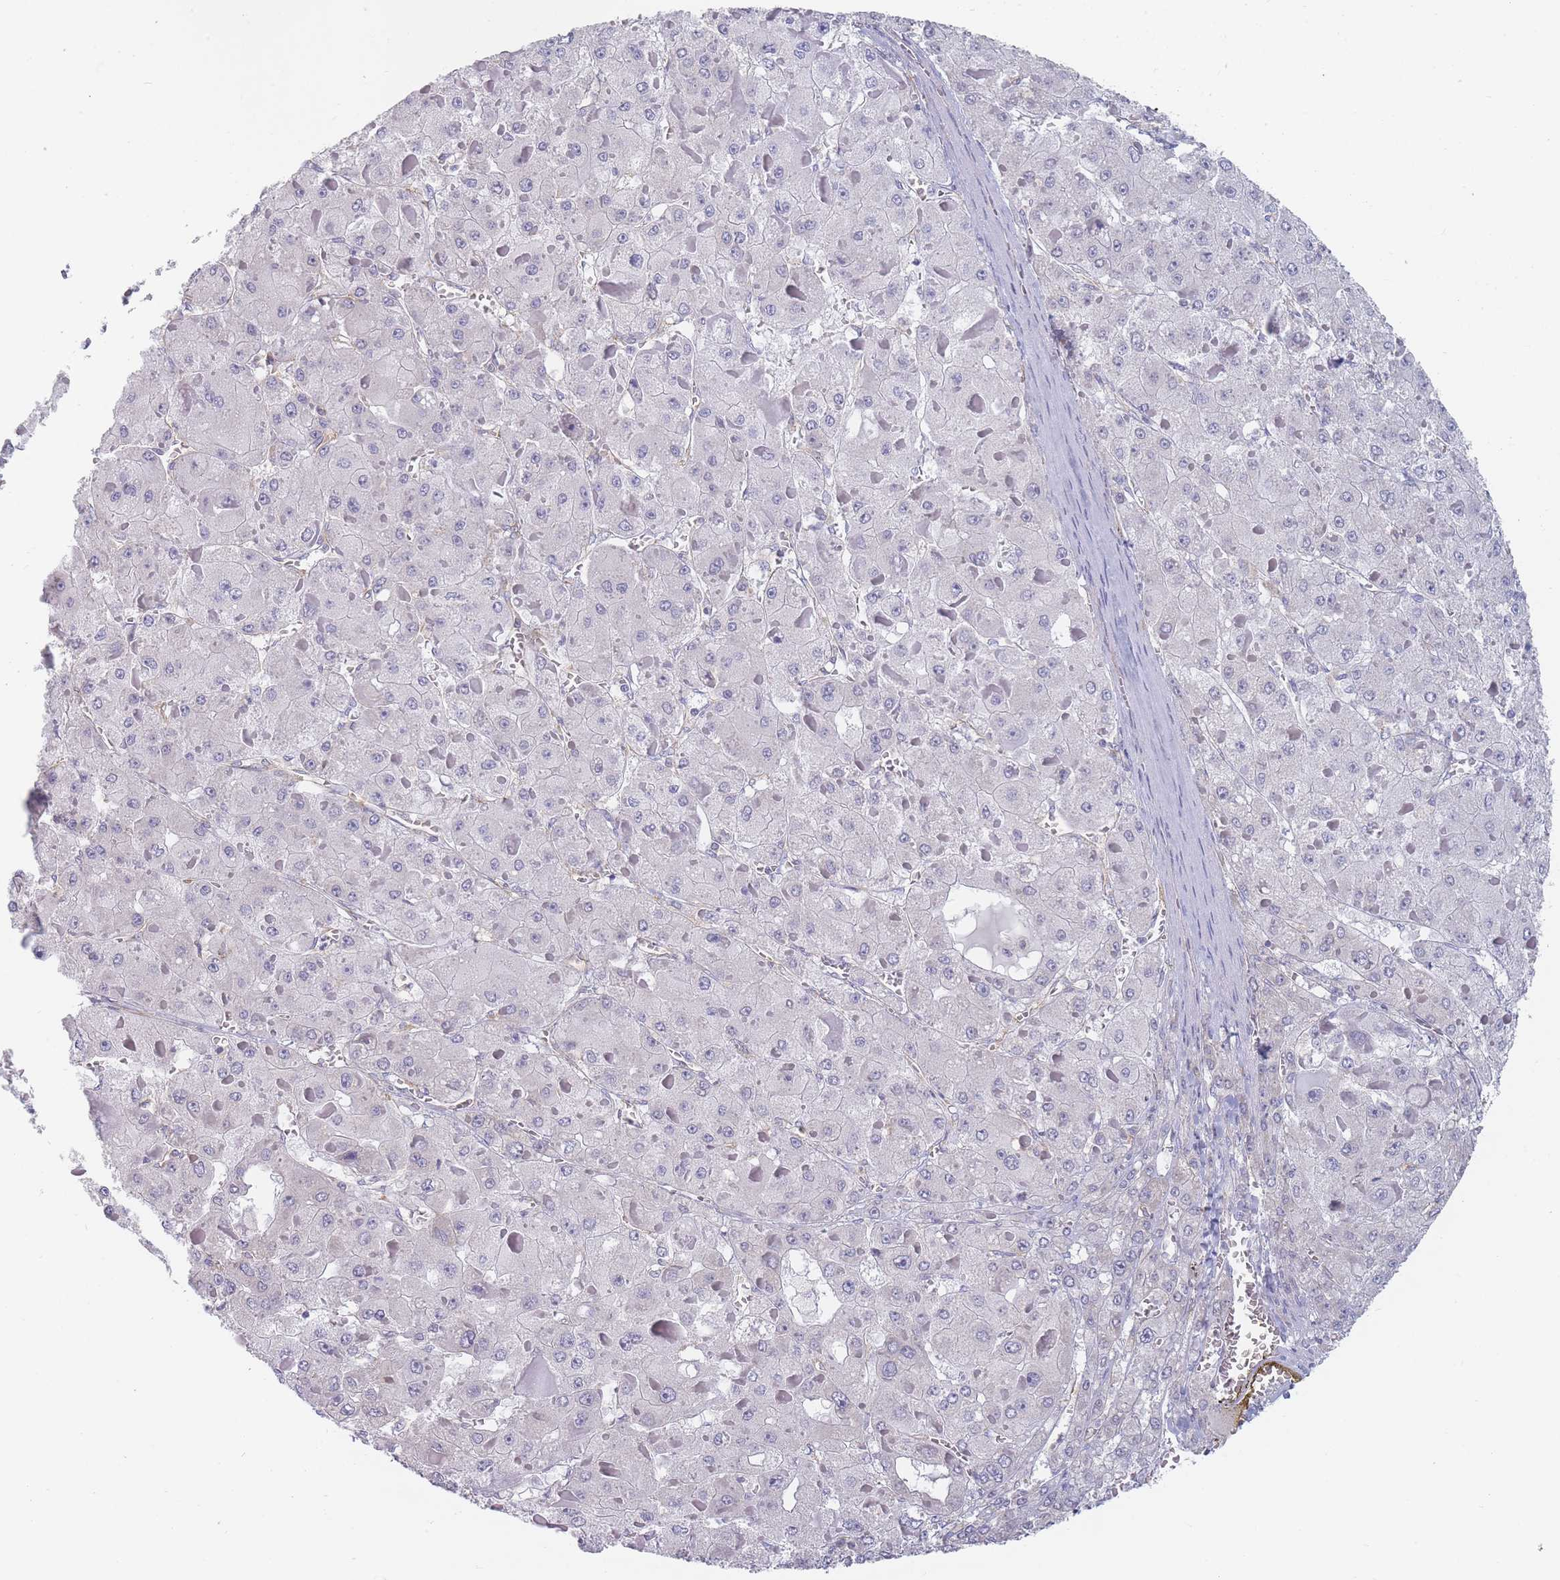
{"staining": {"intensity": "negative", "quantity": "none", "location": "none"}, "tissue": "liver cancer", "cell_type": "Tumor cells", "image_type": "cancer", "snomed": [{"axis": "morphology", "description": "Carcinoma, Hepatocellular, NOS"}, {"axis": "topography", "description": "Liver"}], "caption": "The micrograph exhibits no staining of tumor cells in liver cancer (hepatocellular carcinoma).", "gene": "MAP1S", "patient": {"sex": "female", "age": 73}}